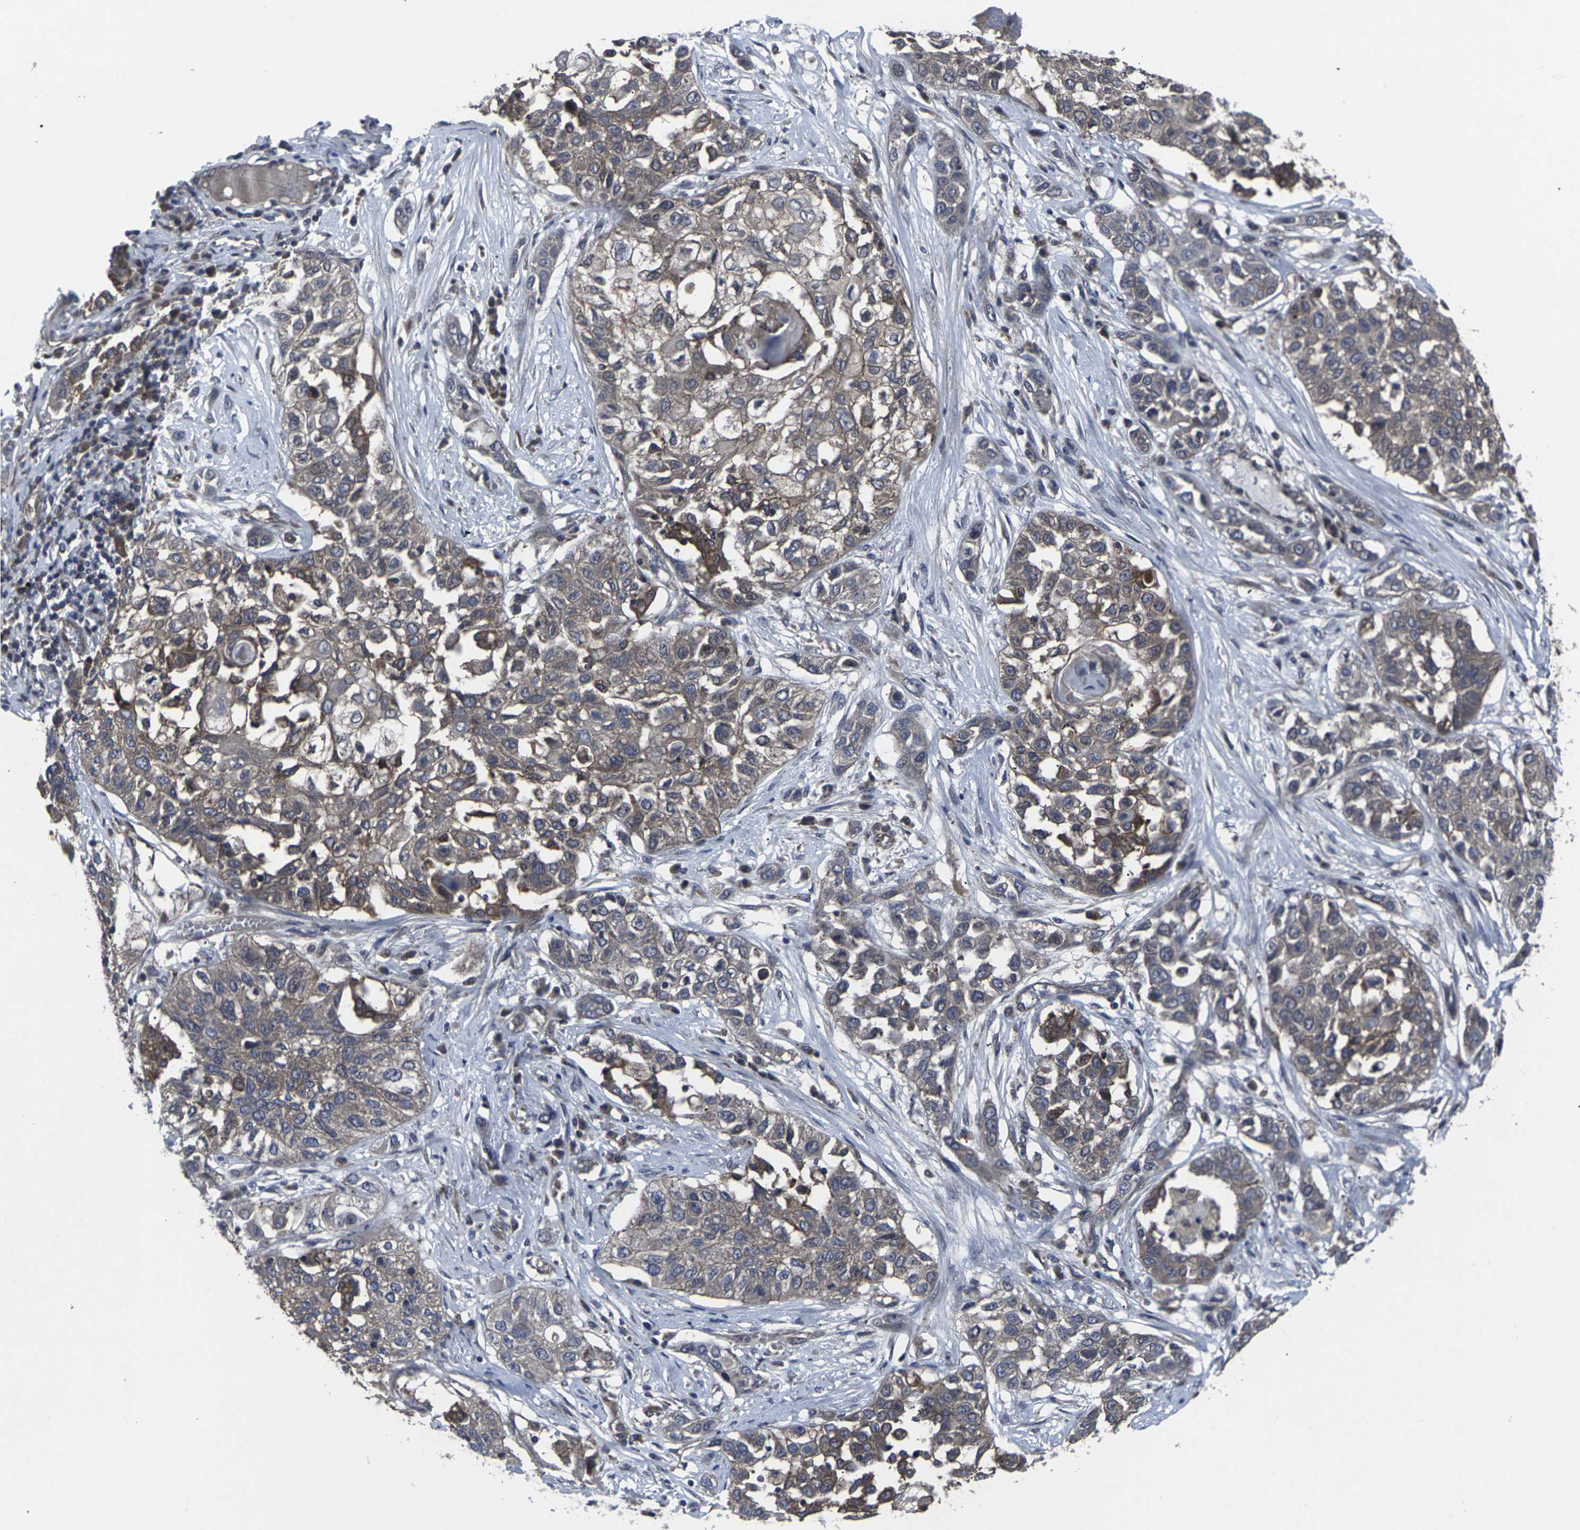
{"staining": {"intensity": "moderate", "quantity": ">75%", "location": "cytoplasmic/membranous"}, "tissue": "lung cancer", "cell_type": "Tumor cells", "image_type": "cancer", "snomed": [{"axis": "morphology", "description": "Squamous cell carcinoma, NOS"}, {"axis": "topography", "description": "Lung"}], "caption": "High-power microscopy captured an immunohistochemistry histopathology image of lung cancer (squamous cell carcinoma), revealing moderate cytoplasmic/membranous positivity in about >75% of tumor cells. The staining was performed using DAB, with brown indicating positive protein expression. Nuclei are stained blue with hematoxylin.", "gene": "MAPKAPK2", "patient": {"sex": "male", "age": 71}}